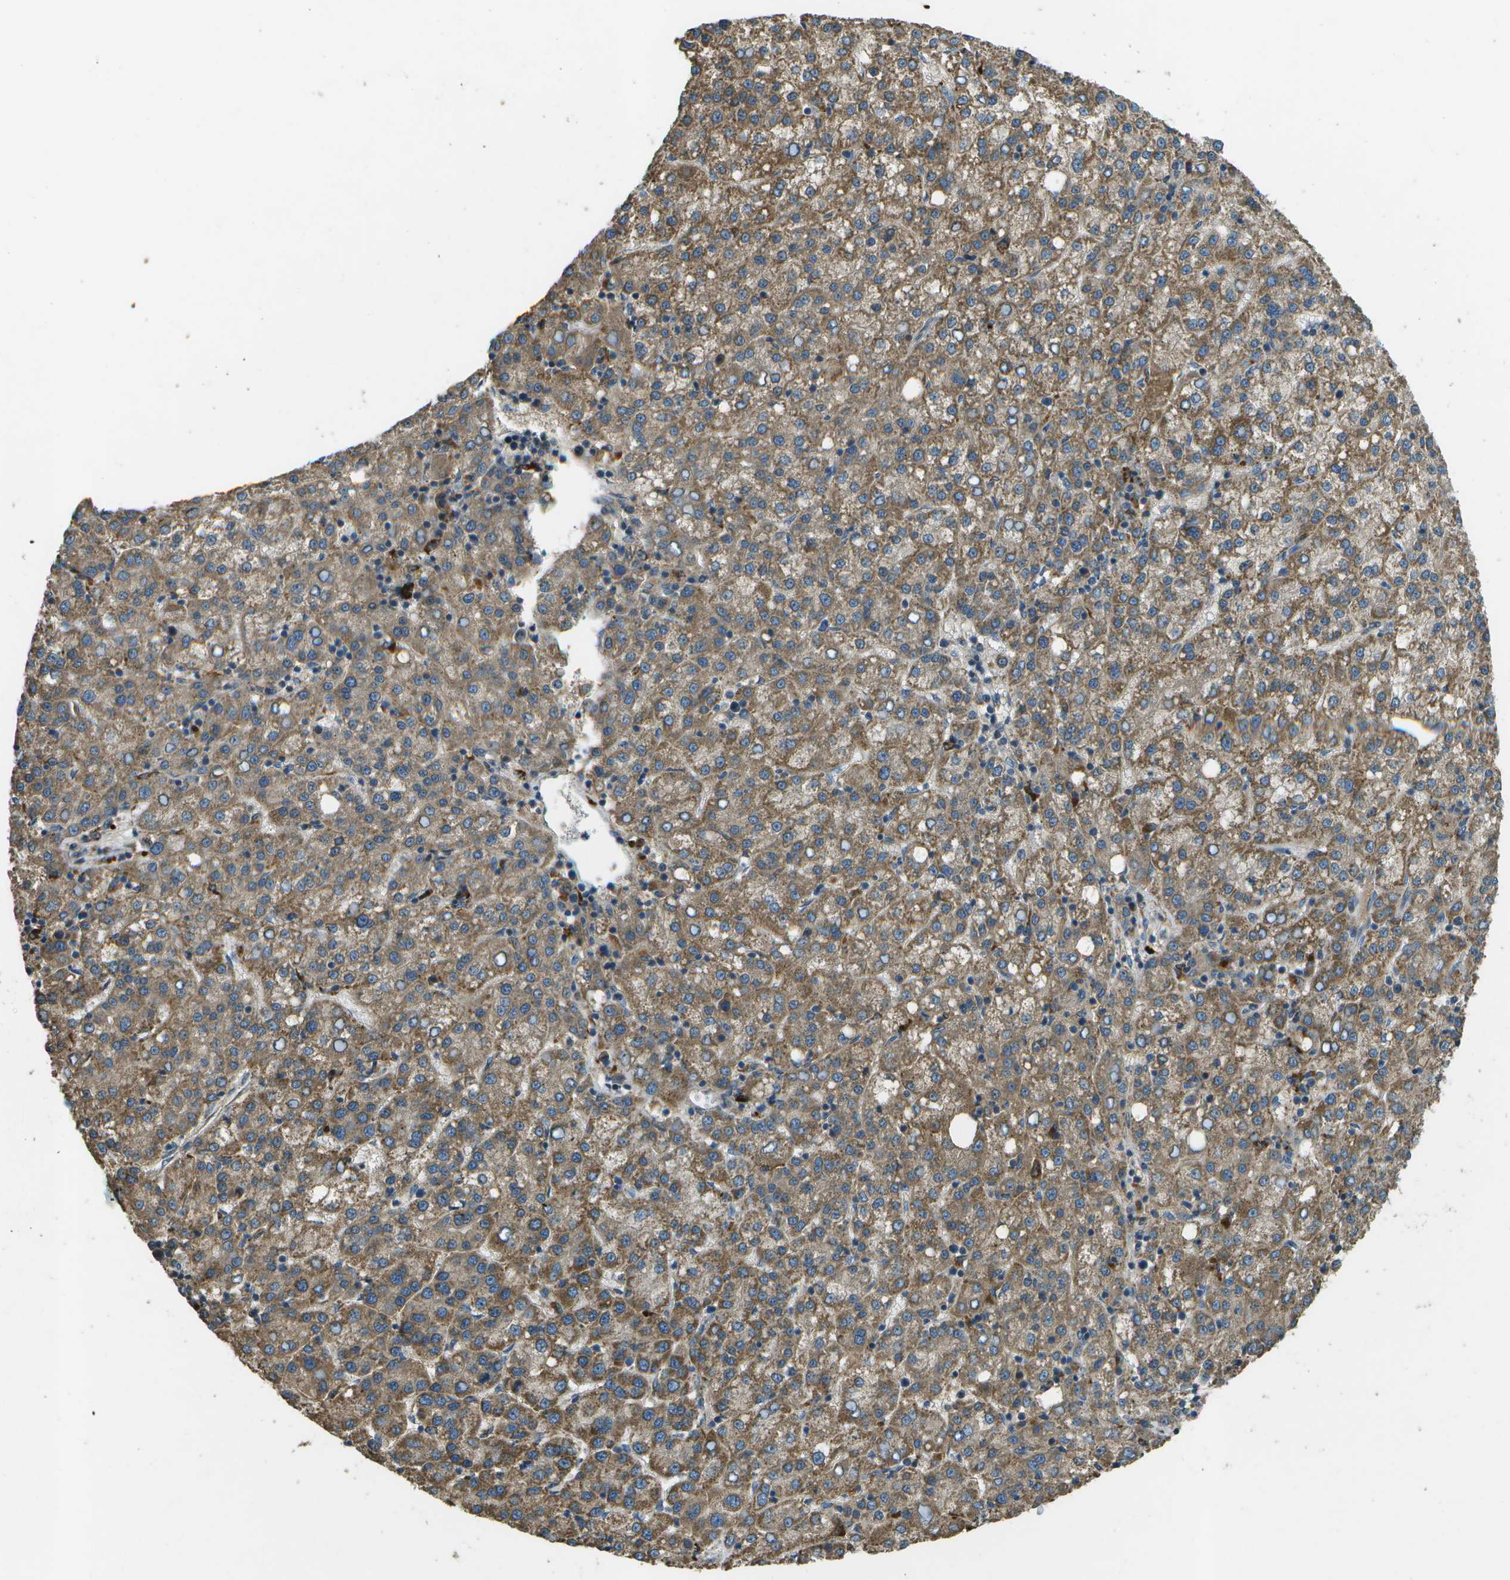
{"staining": {"intensity": "moderate", "quantity": ">75%", "location": "cytoplasmic/membranous"}, "tissue": "liver cancer", "cell_type": "Tumor cells", "image_type": "cancer", "snomed": [{"axis": "morphology", "description": "Carcinoma, Hepatocellular, NOS"}, {"axis": "topography", "description": "Liver"}], "caption": "IHC (DAB) staining of human liver hepatocellular carcinoma demonstrates moderate cytoplasmic/membranous protein positivity in approximately >75% of tumor cells.", "gene": "PXYLP1", "patient": {"sex": "female", "age": 58}}